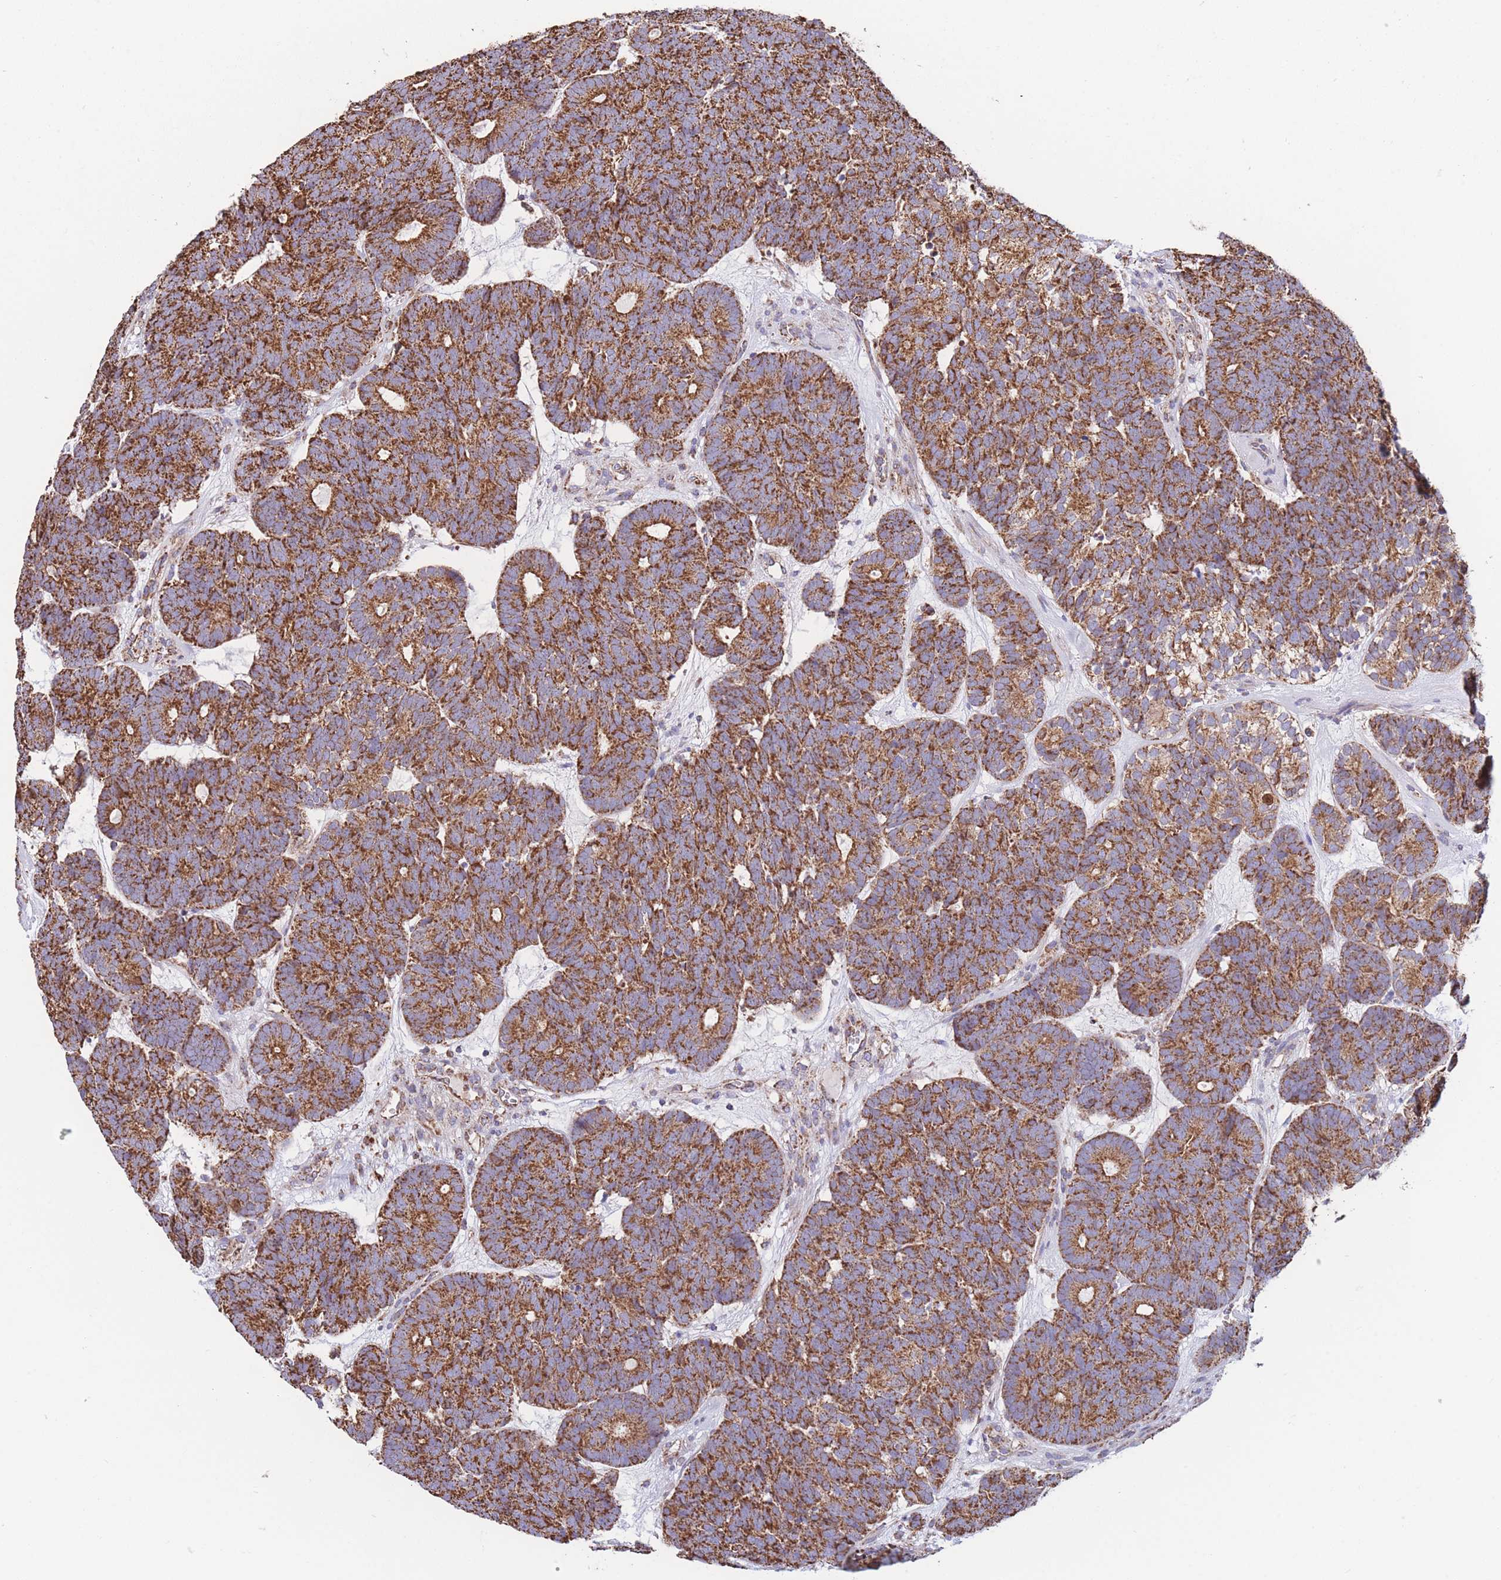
{"staining": {"intensity": "strong", "quantity": ">75%", "location": "cytoplasmic/membranous"}, "tissue": "head and neck cancer", "cell_type": "Tumor cells", "image_type": "cancer", "snomed": [{"axis": "morphology", "description": "Adenocarcinoma, NOS"}, {"axis": "topography", "description": "Head-Neck"}], "caption": "Protein expression analysis of human adenocarcinoma (head and neck) reveals strong cytoplasmic/membranous expression in about >75% of tumor cells. (DAB = brown stain, brightfield microscopy at high magnification).", "gene": "FKBP8", "patient": {"sex": "female", "age": 81}}